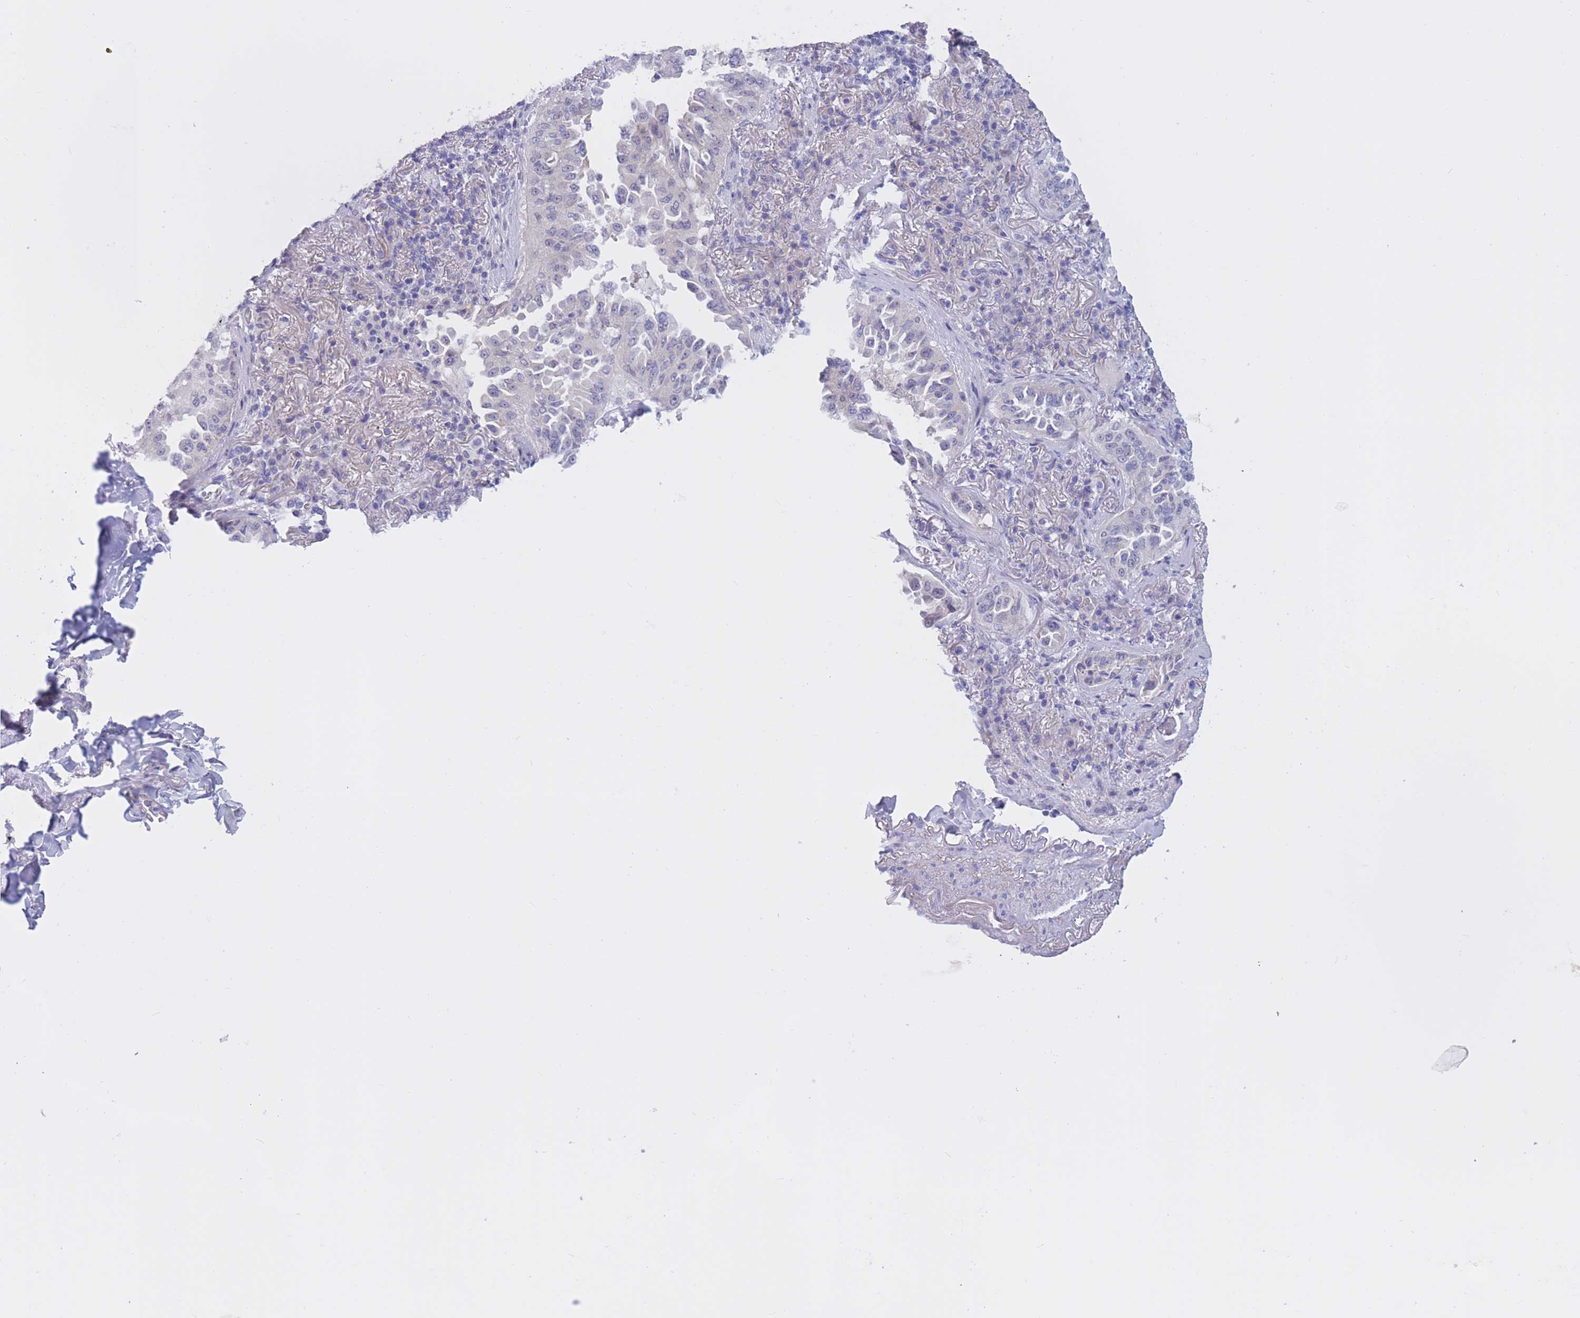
{"staining": {"intensity": "negative", "quantity": "none", "location": "none"}, "tissue": "lung cancer", "cell_type": "Tumor cells", "image_type": "cancer", "snomed": [{"axis": "morphology", "description": "Adenocarcinoma, NOS"}, {"axis": "topography", "description": "Lung"}], "caption": "This is an immunohistochemistry histopathology image of human adenocarcinoma (lung). There is no expression in tumor cells.", "gene": "BOP1", "patient": {"sex": "female", "age": 69}}